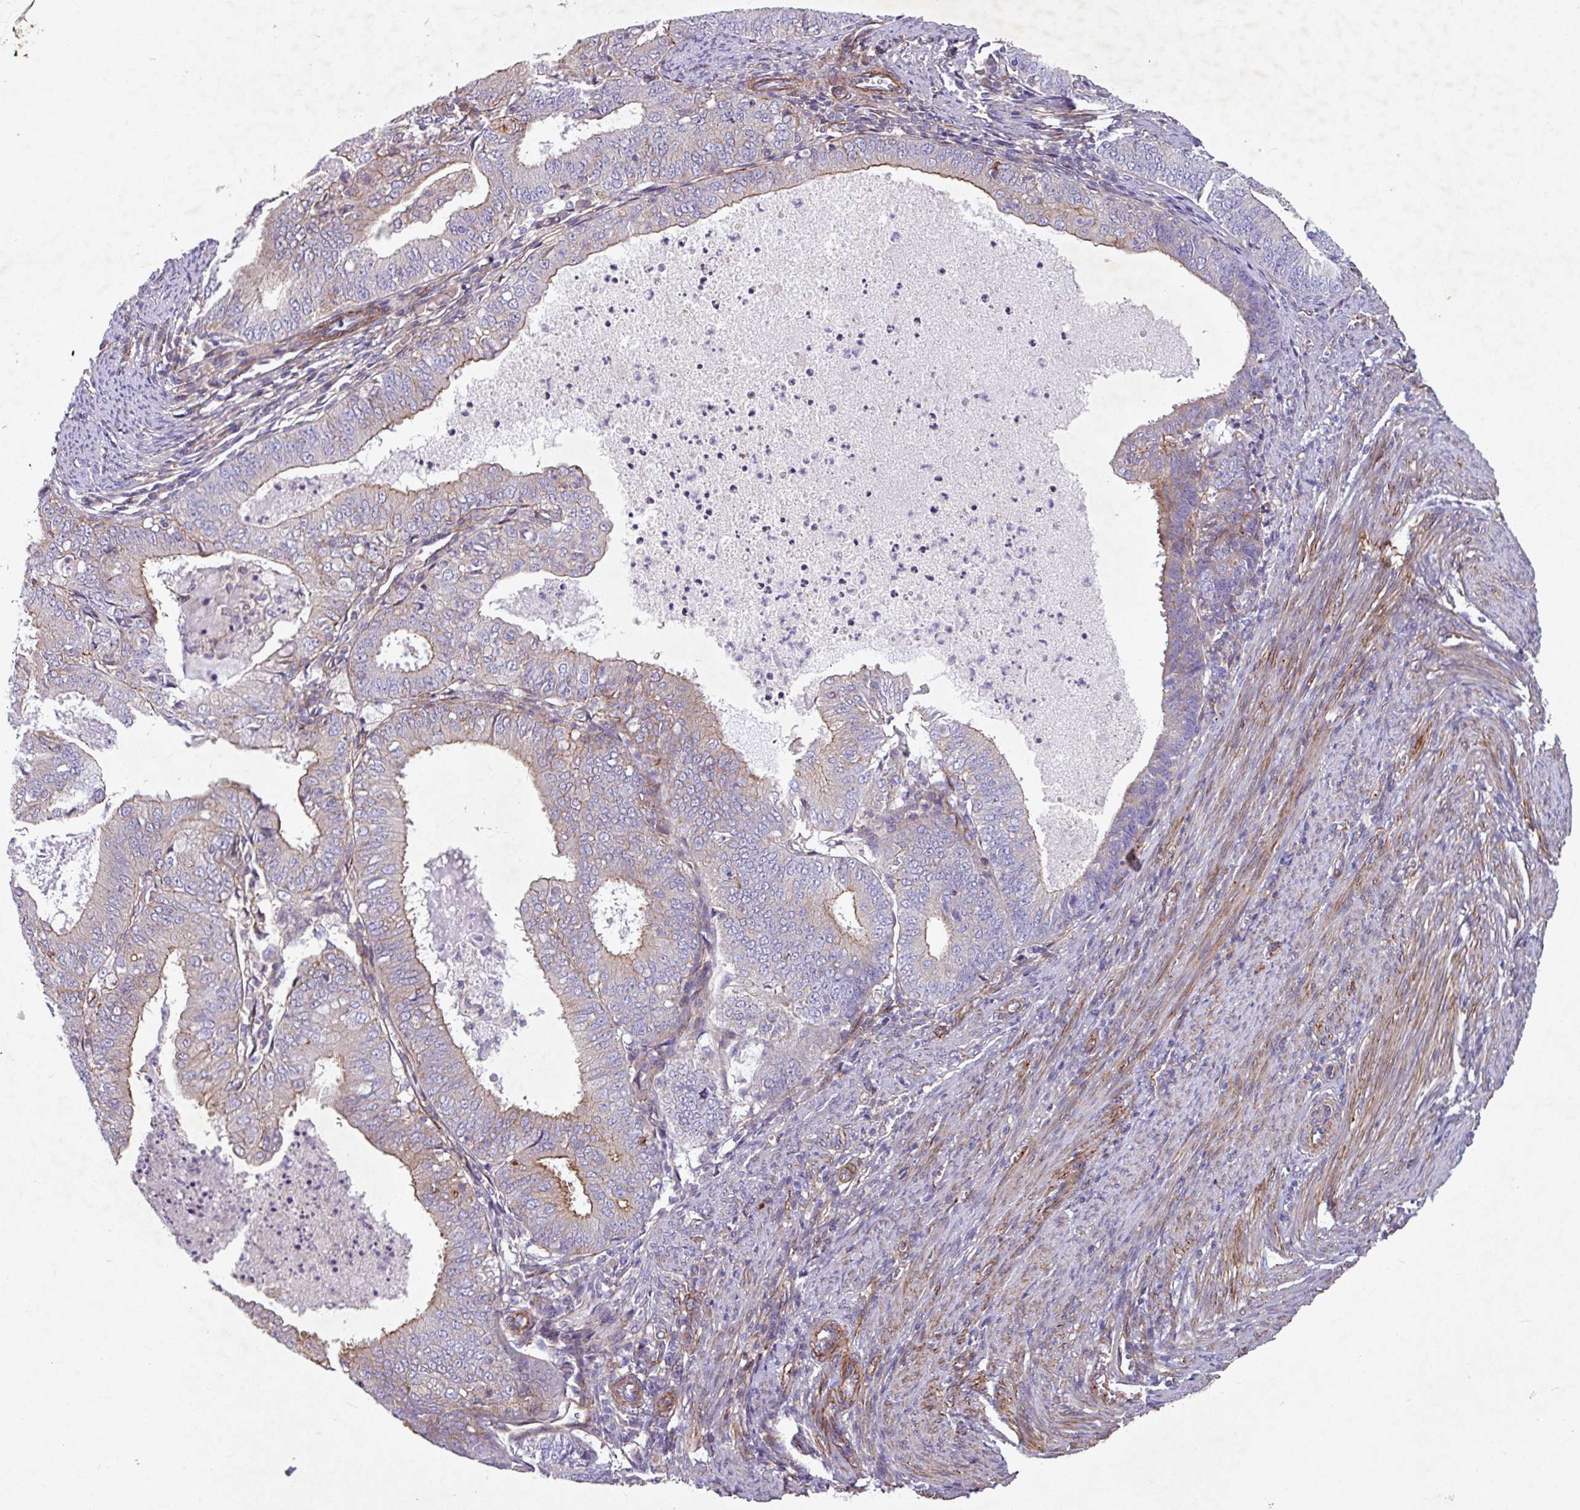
{"staining": {"intensity": "moderate", "quantity": "25%-75%", "location": "cytoplasmic/membranous"}, "tissue": "endometrial cancer", "cell_type": "Tumor cells", "image_type": "cancer", "snomed": [{"axis": "morphology", "description": "Adenocarcinoma, NOS"}, {"axis": "topography", "description": "Endometrium"}], "caption": "High-magnification brightfield microscopy of endometrial adenocarcinoma stained with DAB (brown) and counterstained with hematoxylin (blue). tumor cells exhibit moderate cytoplasmic/membranous staining is identified in approximately25%-75% of cells. The staining was performed using DAB, with brown indicating positive protein expression. Nuclei are stained blue with hematoxylin.", "gene": "ATP2C2", "patient": {"sex": "female", "age": 57}}